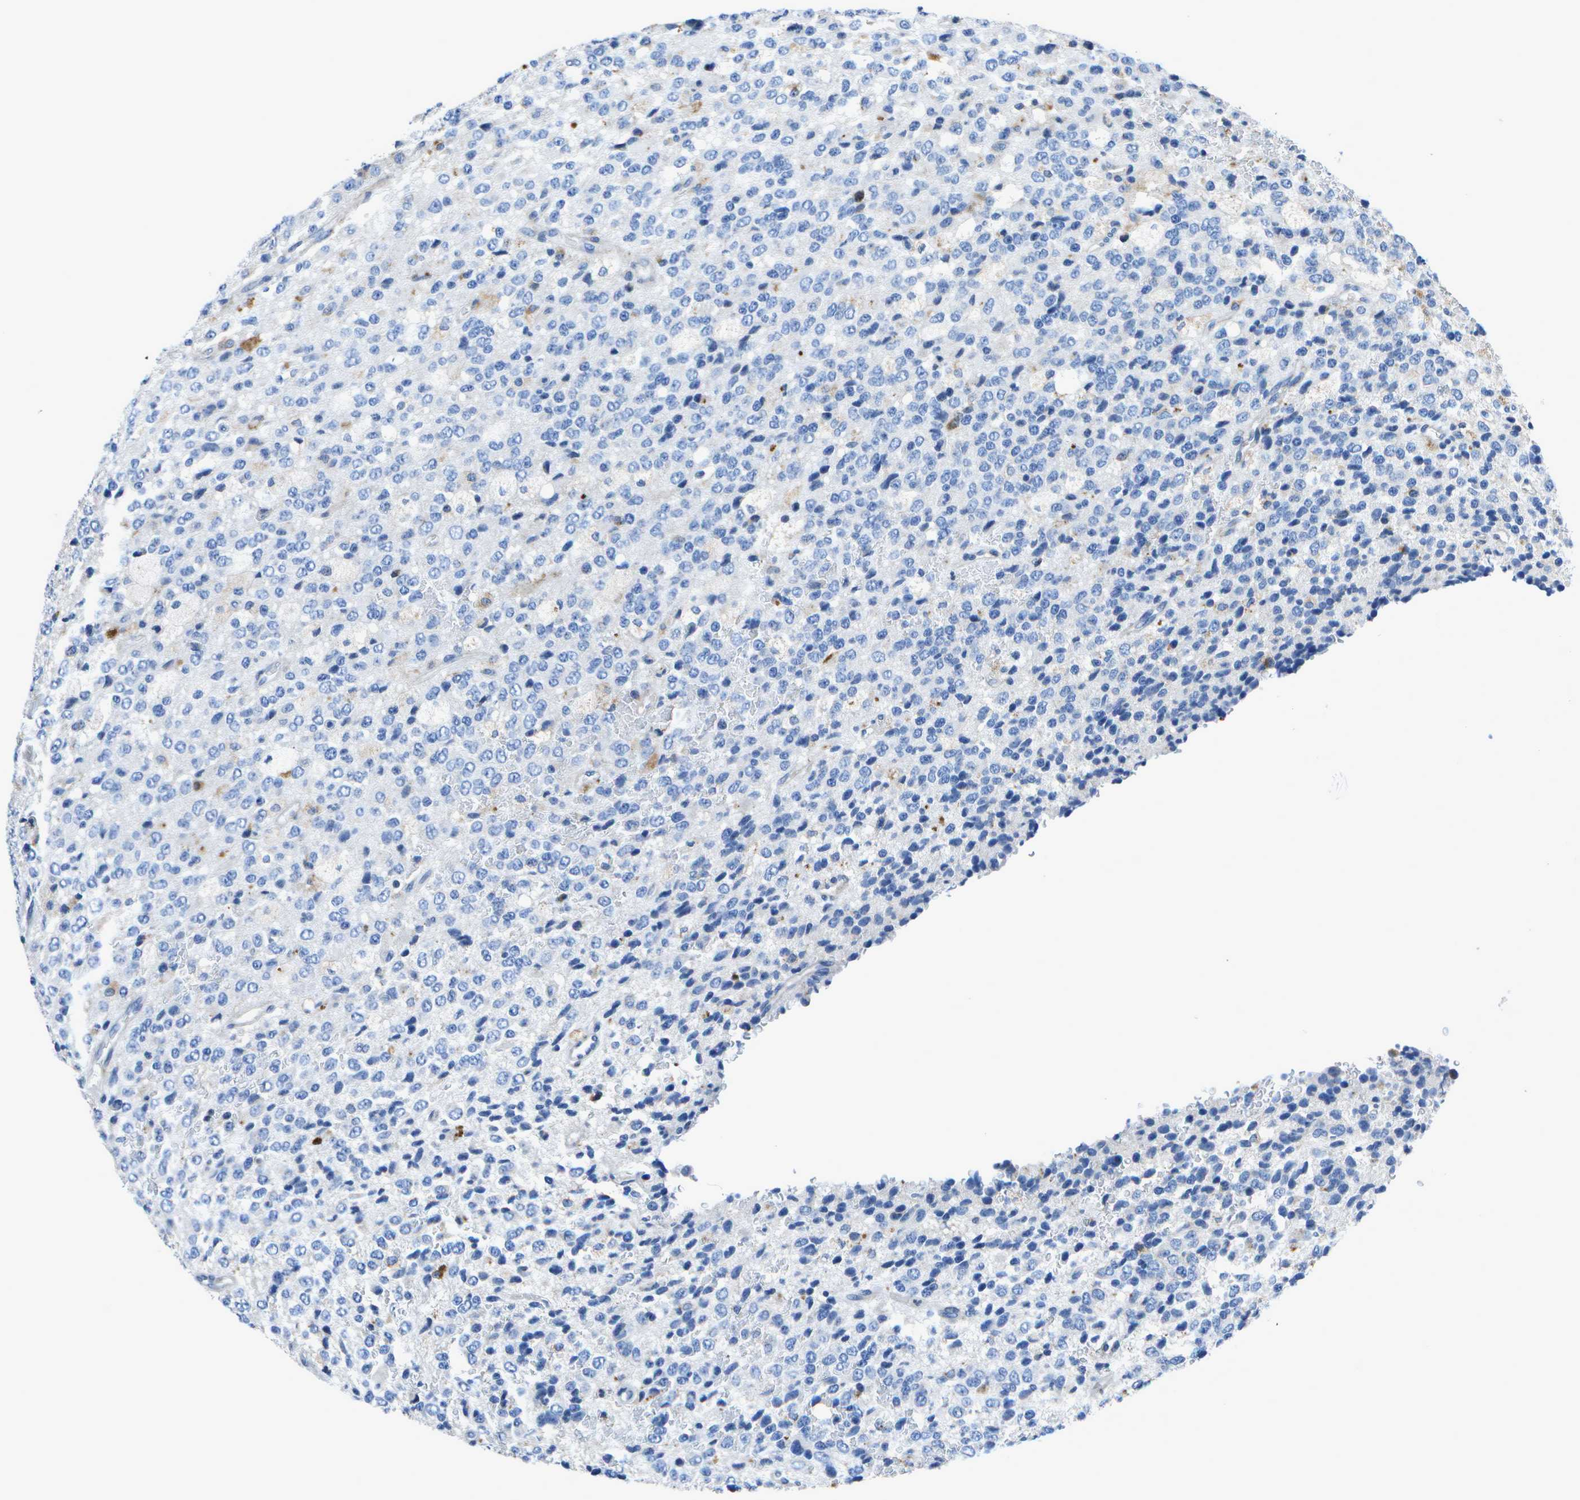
{"staining": {"intensity": "negative", "quantity": "none", "location": "none"}, "tissue": "glioma", "cell_type": "Tumor cells", "image_type": "cancer", "snomed": [{"axis": "morphology", "description": "Glioma, malignant, High grade"}, {"axis": "topography", "description": "pancreas cauda"}], "caption": "Tumor cells are negative for brown protein staining in glioma.", "gene": "DCT", "patient": {"sex": "male", "age": 60}}